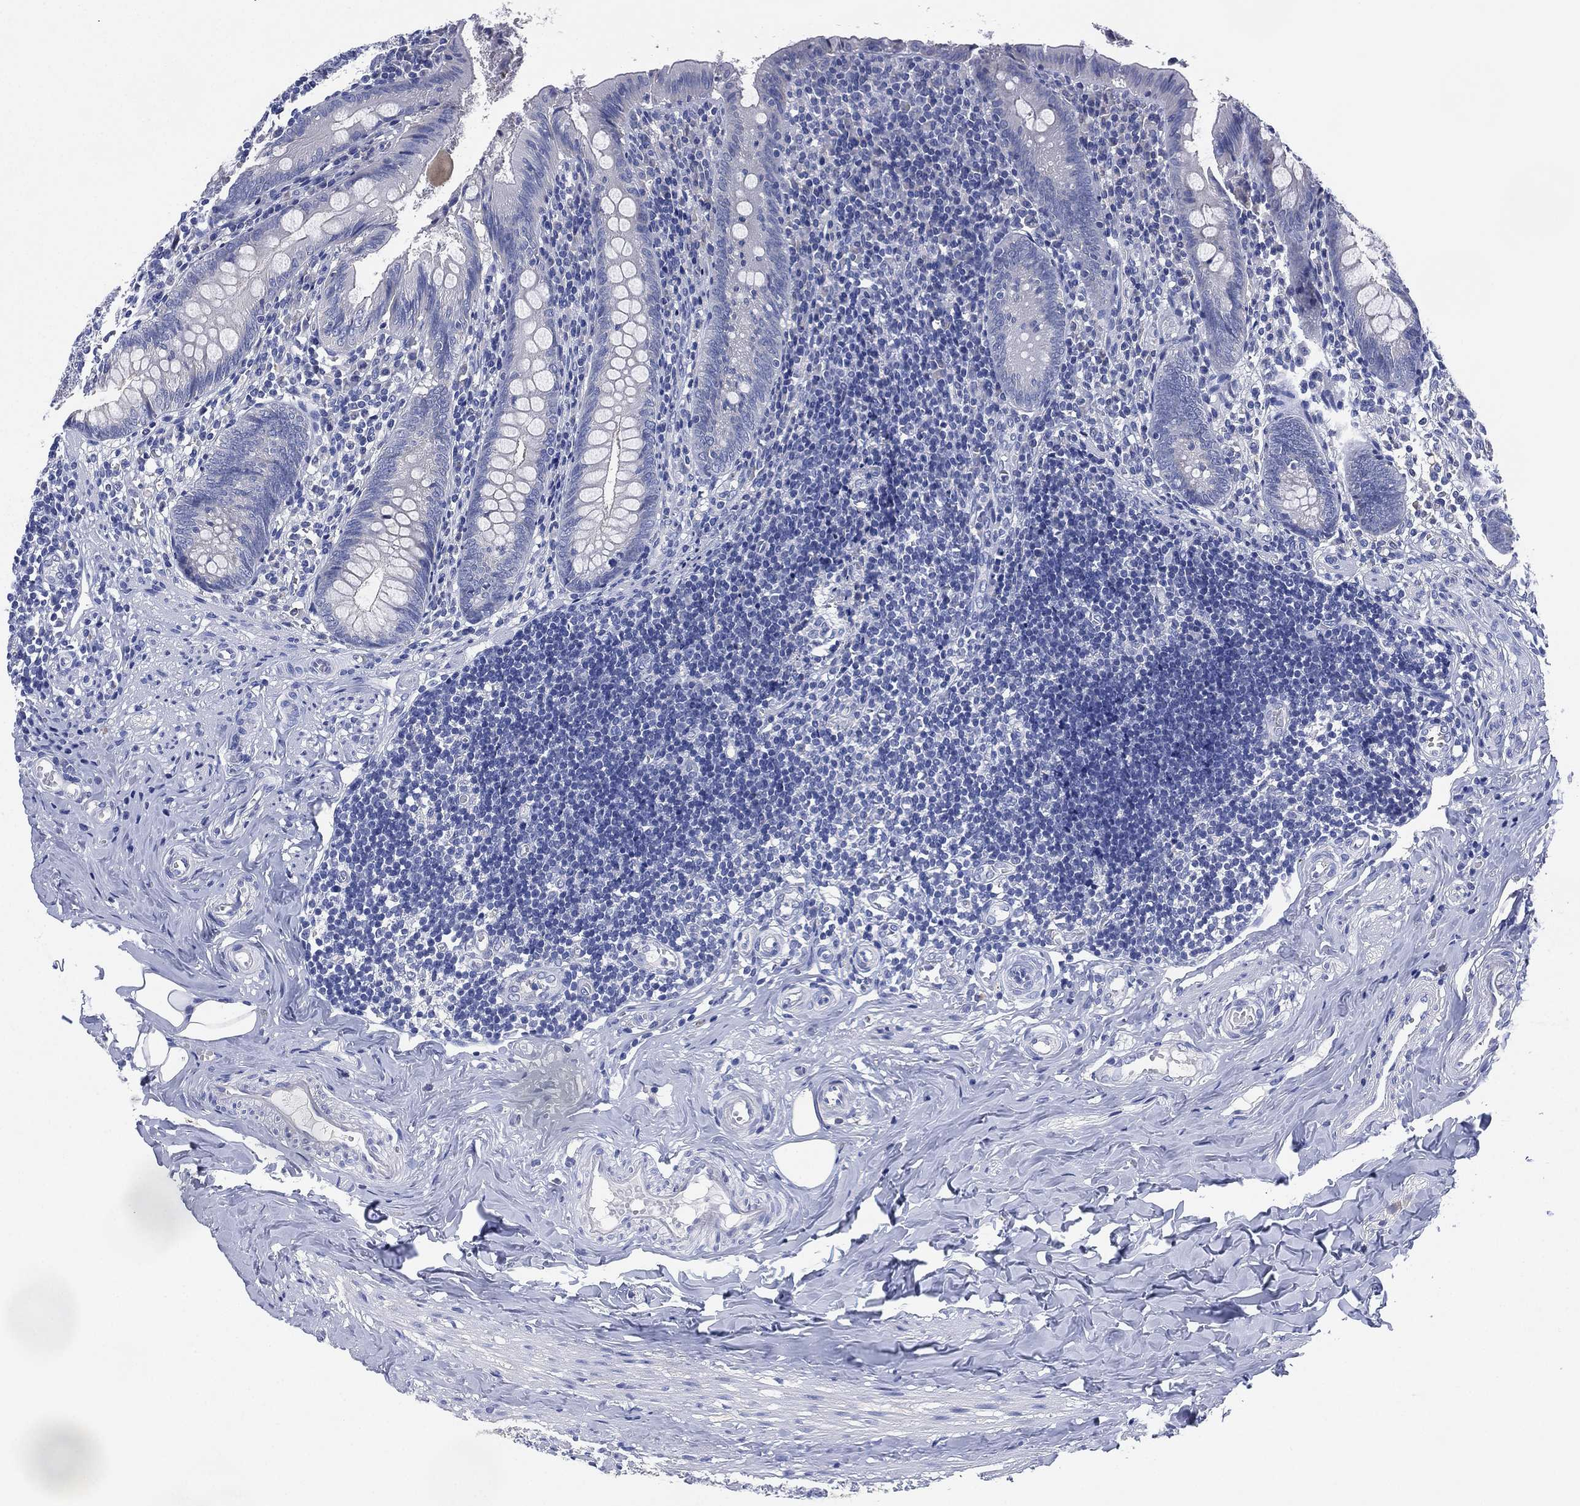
{"staining": {"intensity": "negative", "quantity": "none", "location": "none"}, "tissue": "appendix", "cell_type": "Glandular cells", "image_type": "normal", "snomed": [{"axis": "morphology", "description": "Normal tissue, NOS"}, {"axis": "topography", "description": "Appendix"}], "caption": "Appendix stained for a protein using immunohistochemistry (IHC) demonstrates no expression glandular cells.", "gene": "CHRNA3", "patient": {"sex": "female", "age": 23}}